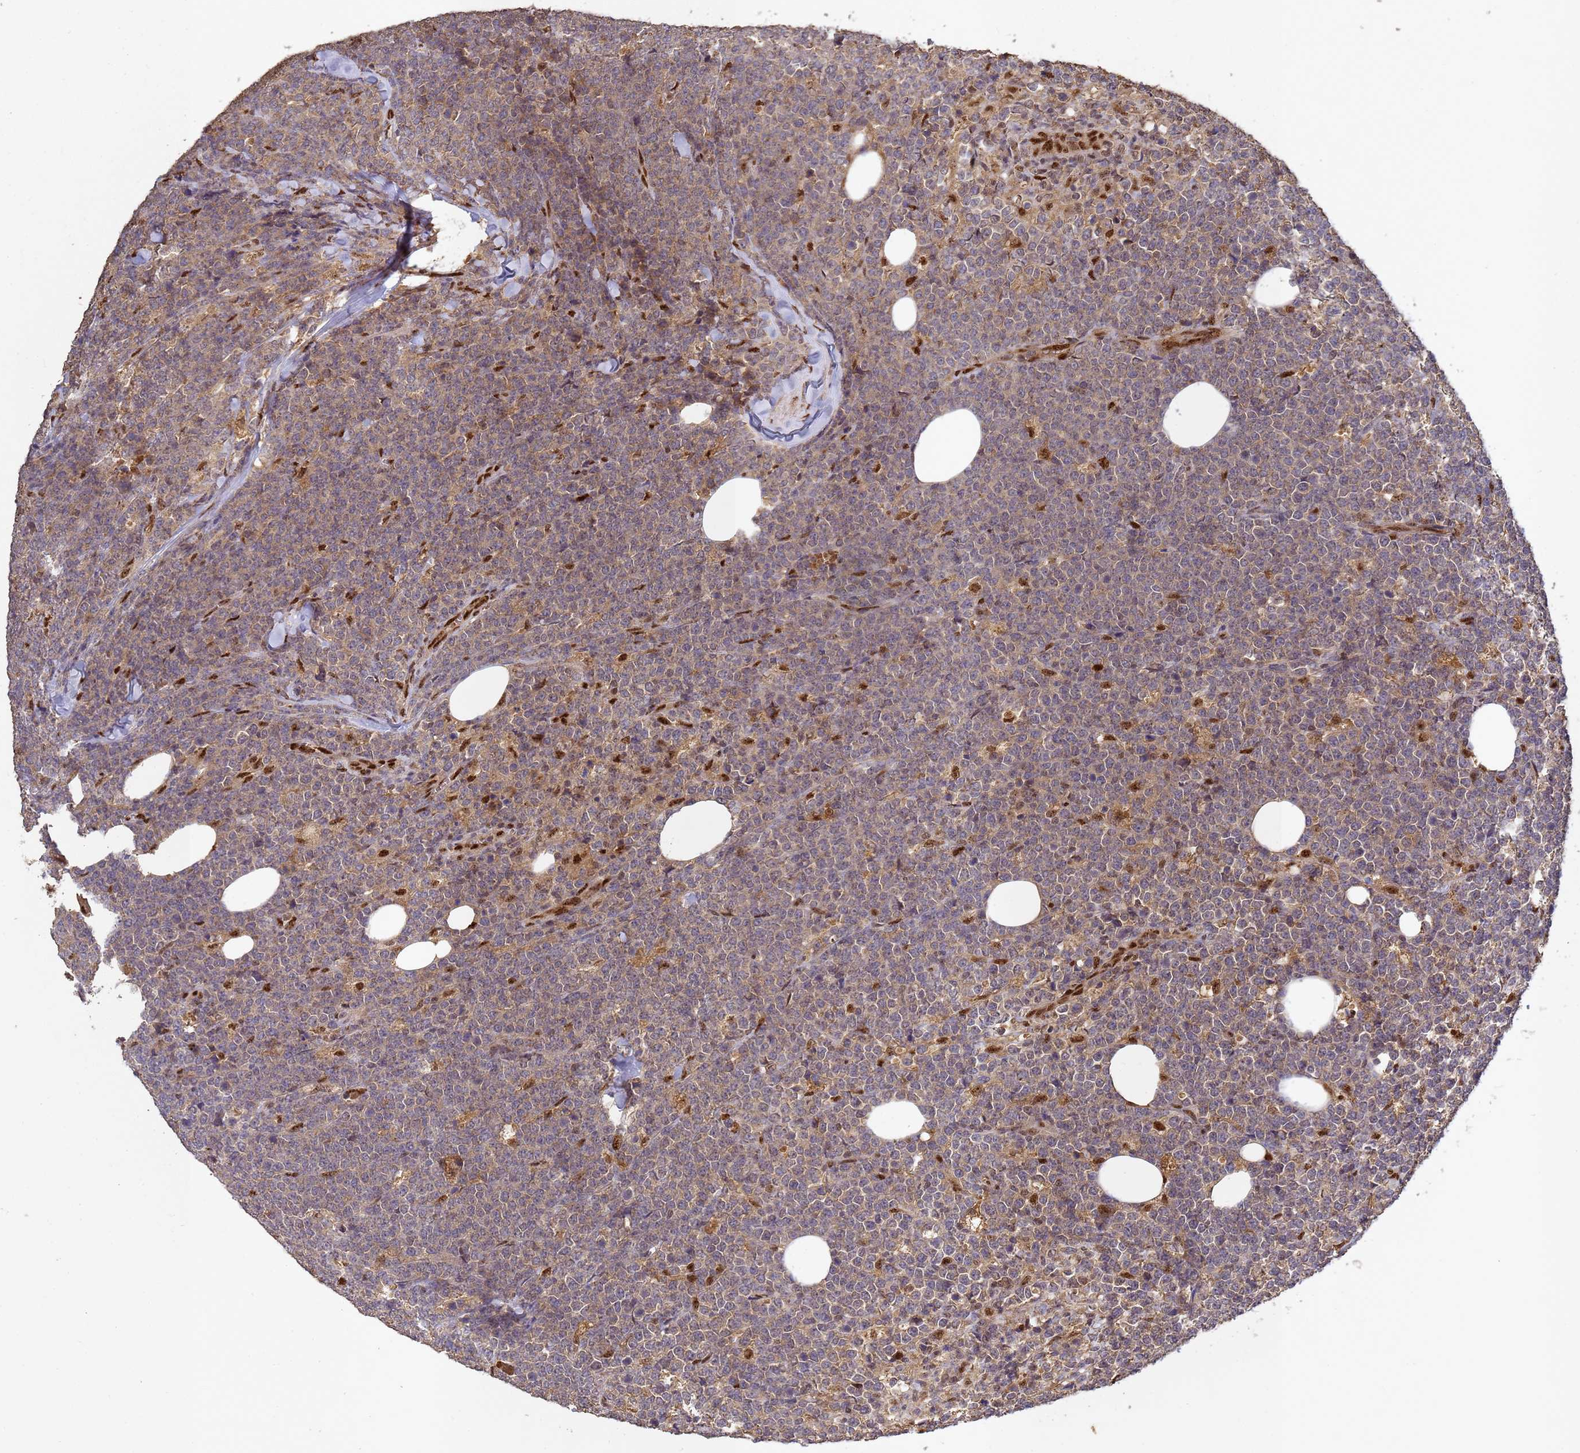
{"staining": {"intensity": "weak", "quantity": "<25%", "location": "cytoplasmic/membranous"}, "tissue": "lymphoma", "cell_type": "Tumor cells", "image_type": "cancer", "snomed": [{"axis": "morphology", "description": "Malignant lymphoma, non-Hodgkin's type, High grade"}, {"axis": "topography", "description": "Small intestine"}], "caption": "A micrograph of human high-grade malignant lymphoma, non-Hodgkin's type is negative for staining in tumor cells.", "gene": "SECISBP2", "patient": {"sex": "male", "age": 8}}